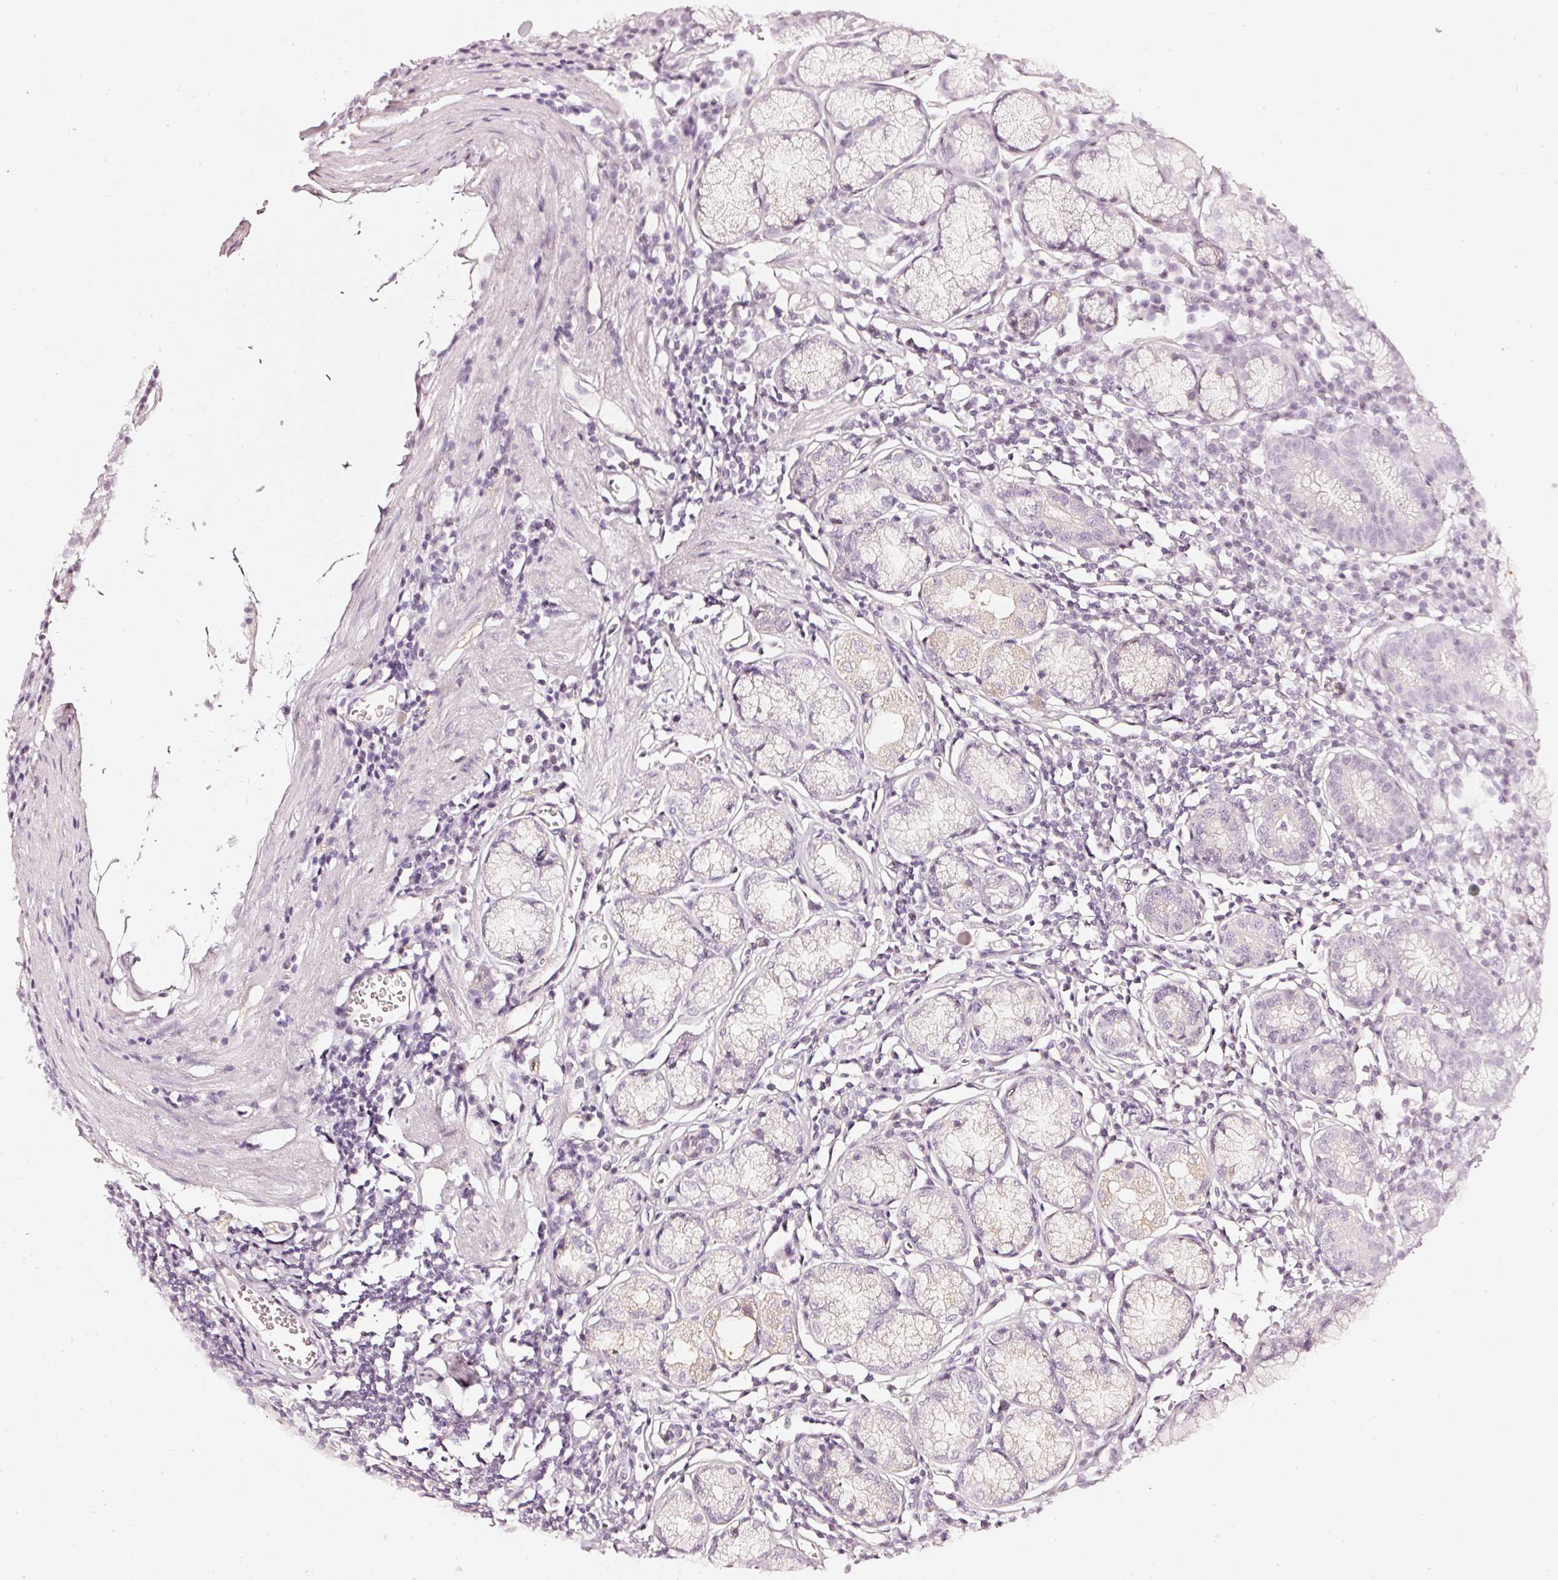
{"staining": {"intensity": "weak", "quantity": "25%-75%", "location": "cytoplasmic/membranous"}, "tissue": "stomach", "cell_type": "Glandular cells", "image_type": "normal", "snomed": [{"axis": "morphology", "description": "Normal tissue, NOS"}, {"axis": "topography", "description": "Stomach"}], "caption": "Immunohistochemistry (IHC) image of unremarkable stomach stained for a protein (brown), which reveals low levels of weak cytoplasmic/membranous positivity in about 25%-75% of glandular cells.", "gene": "CNP", "patient": {"sex": "male", "age": 55}}